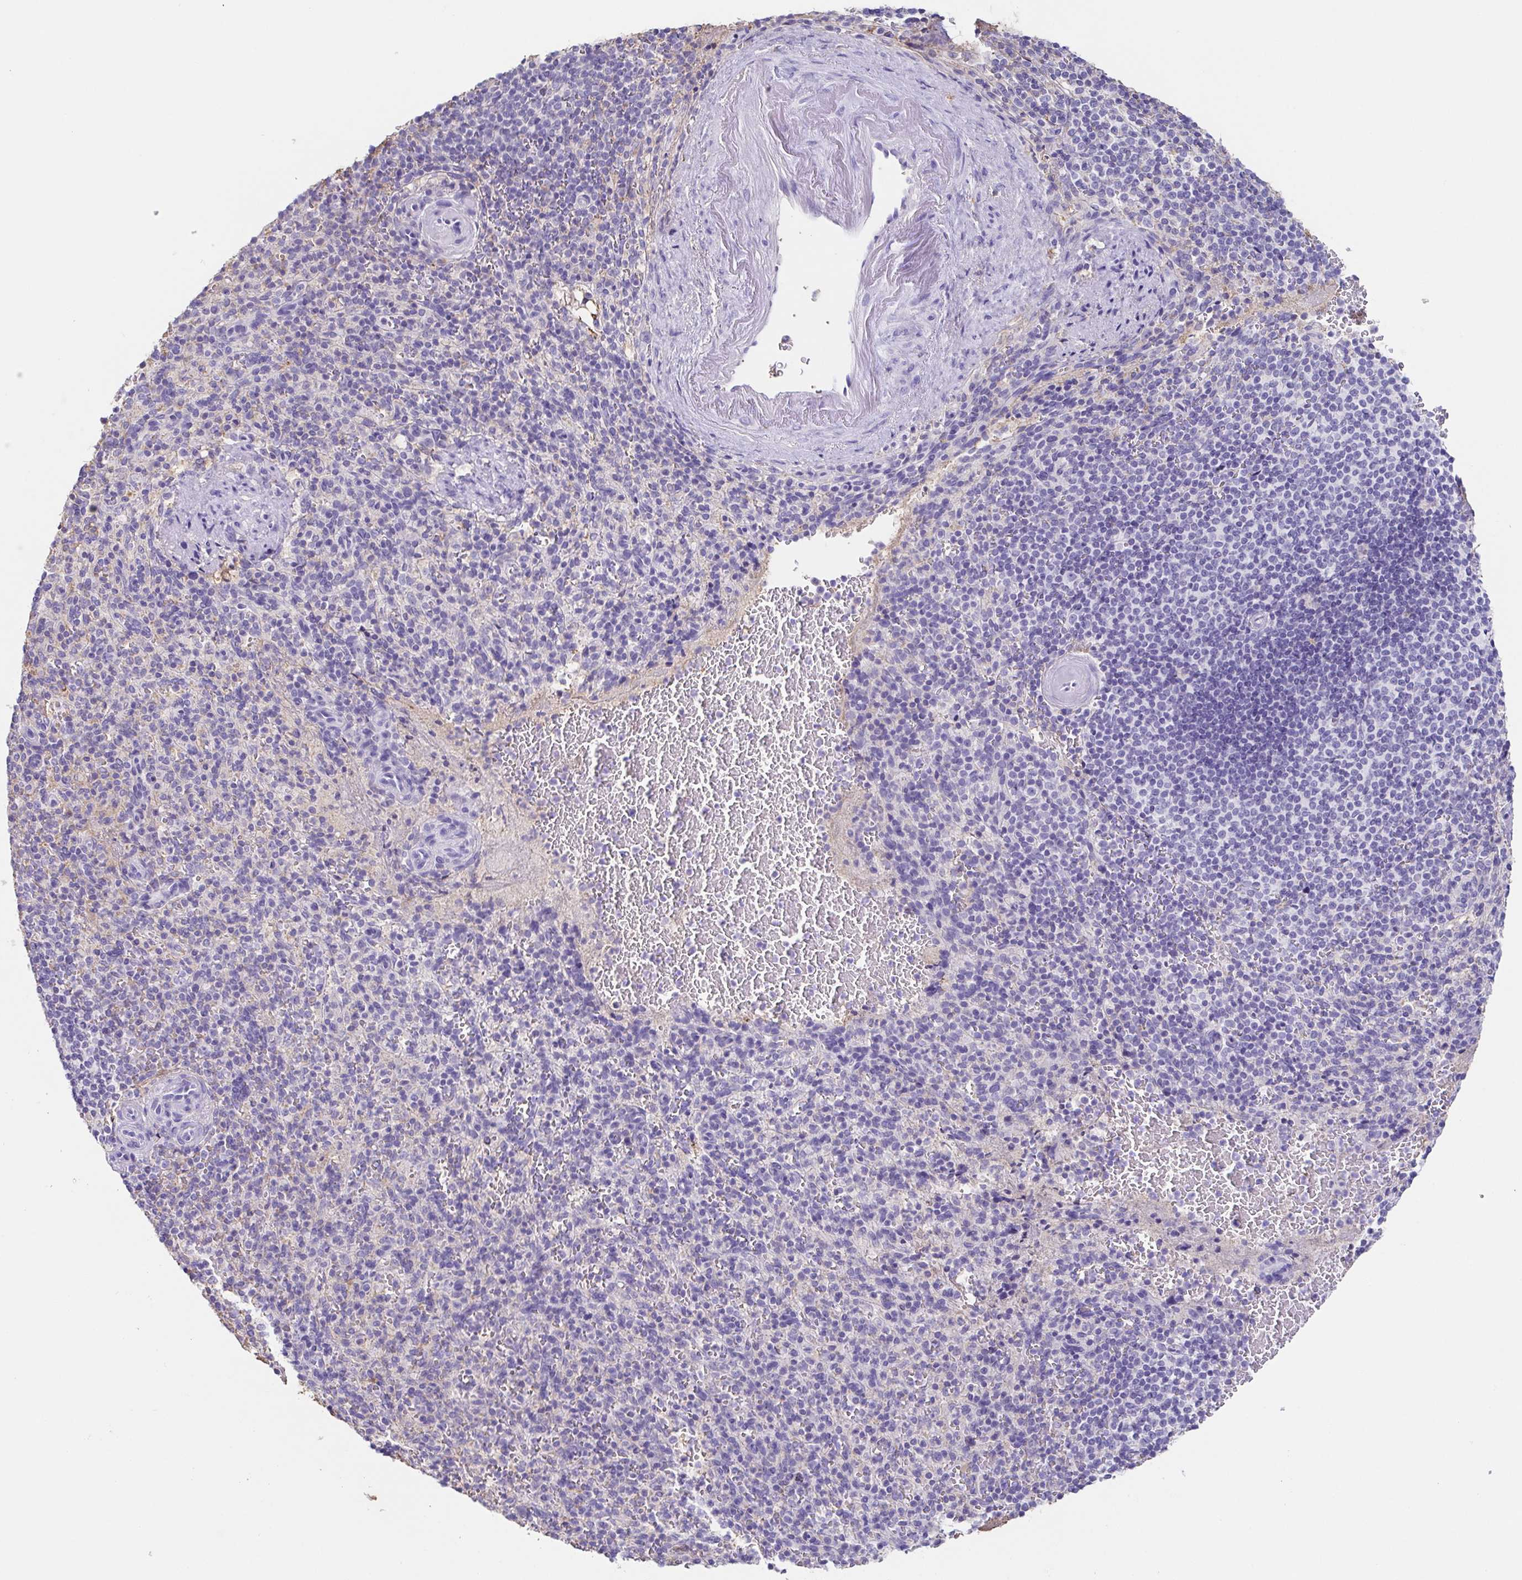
{"staining": {"intensity": "negative", "quantity": "none", "location": "none"}, "tissue": "spleen", "cell_type": "Cells in red pulp", "image_type": "normal", "snomed": [{"axis": "morphology", "description": "Normal tissue, NOS"}, {"axis": "topography", "description": "Spleen"}], "caption": "IHC image of benign spleen: human spleen stained with DAB (3,3'-diaminobenzidine) shows no significant protein expression in cells in red pulp.", "gene": "ANXA10", "patient": {"sex": "female", "age": 74}}